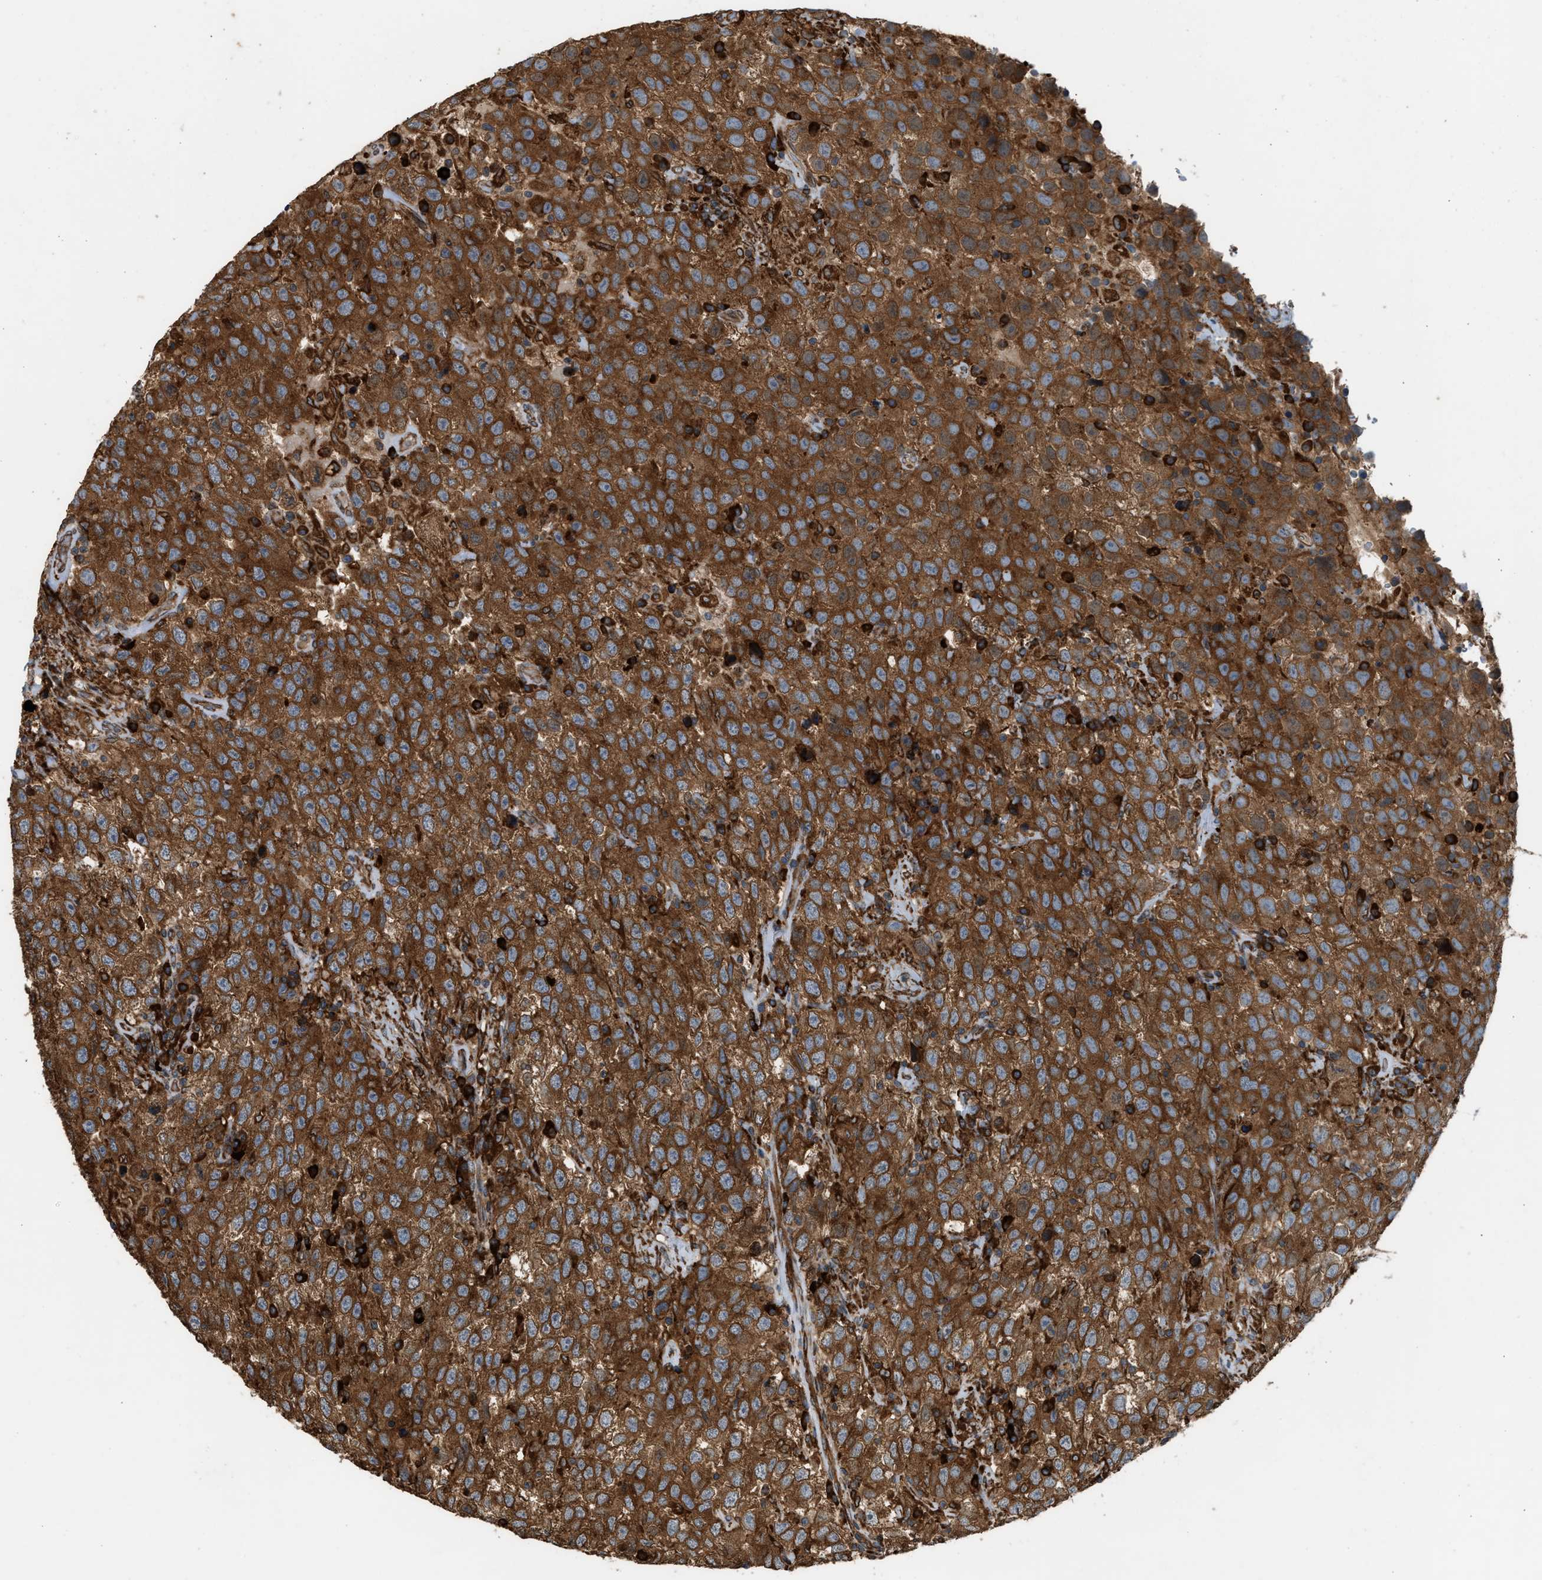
{"staining": {"intensity": "strong", "quantity": ">75%", "location": "cytoplasmic/membranous"}, "tissue": "testis cancer", "cell_type": "Tumor cells", "image_type": "cancer", "snomed": [{"axis": "morphology", "description": "Seminoma, NOS"}, {"axis": "topography", "description": "Testis"}], "caption": "A histopathology image of human seminoma (testis) stained for a protein reveals strong cytoplasmic/membranous brown staining in tumor cells. The protein is shown in brown color, while the nuclei are stained blue.", "gene": "BAIAP2L1", "patient": {"sex": "male", "age": 41}}